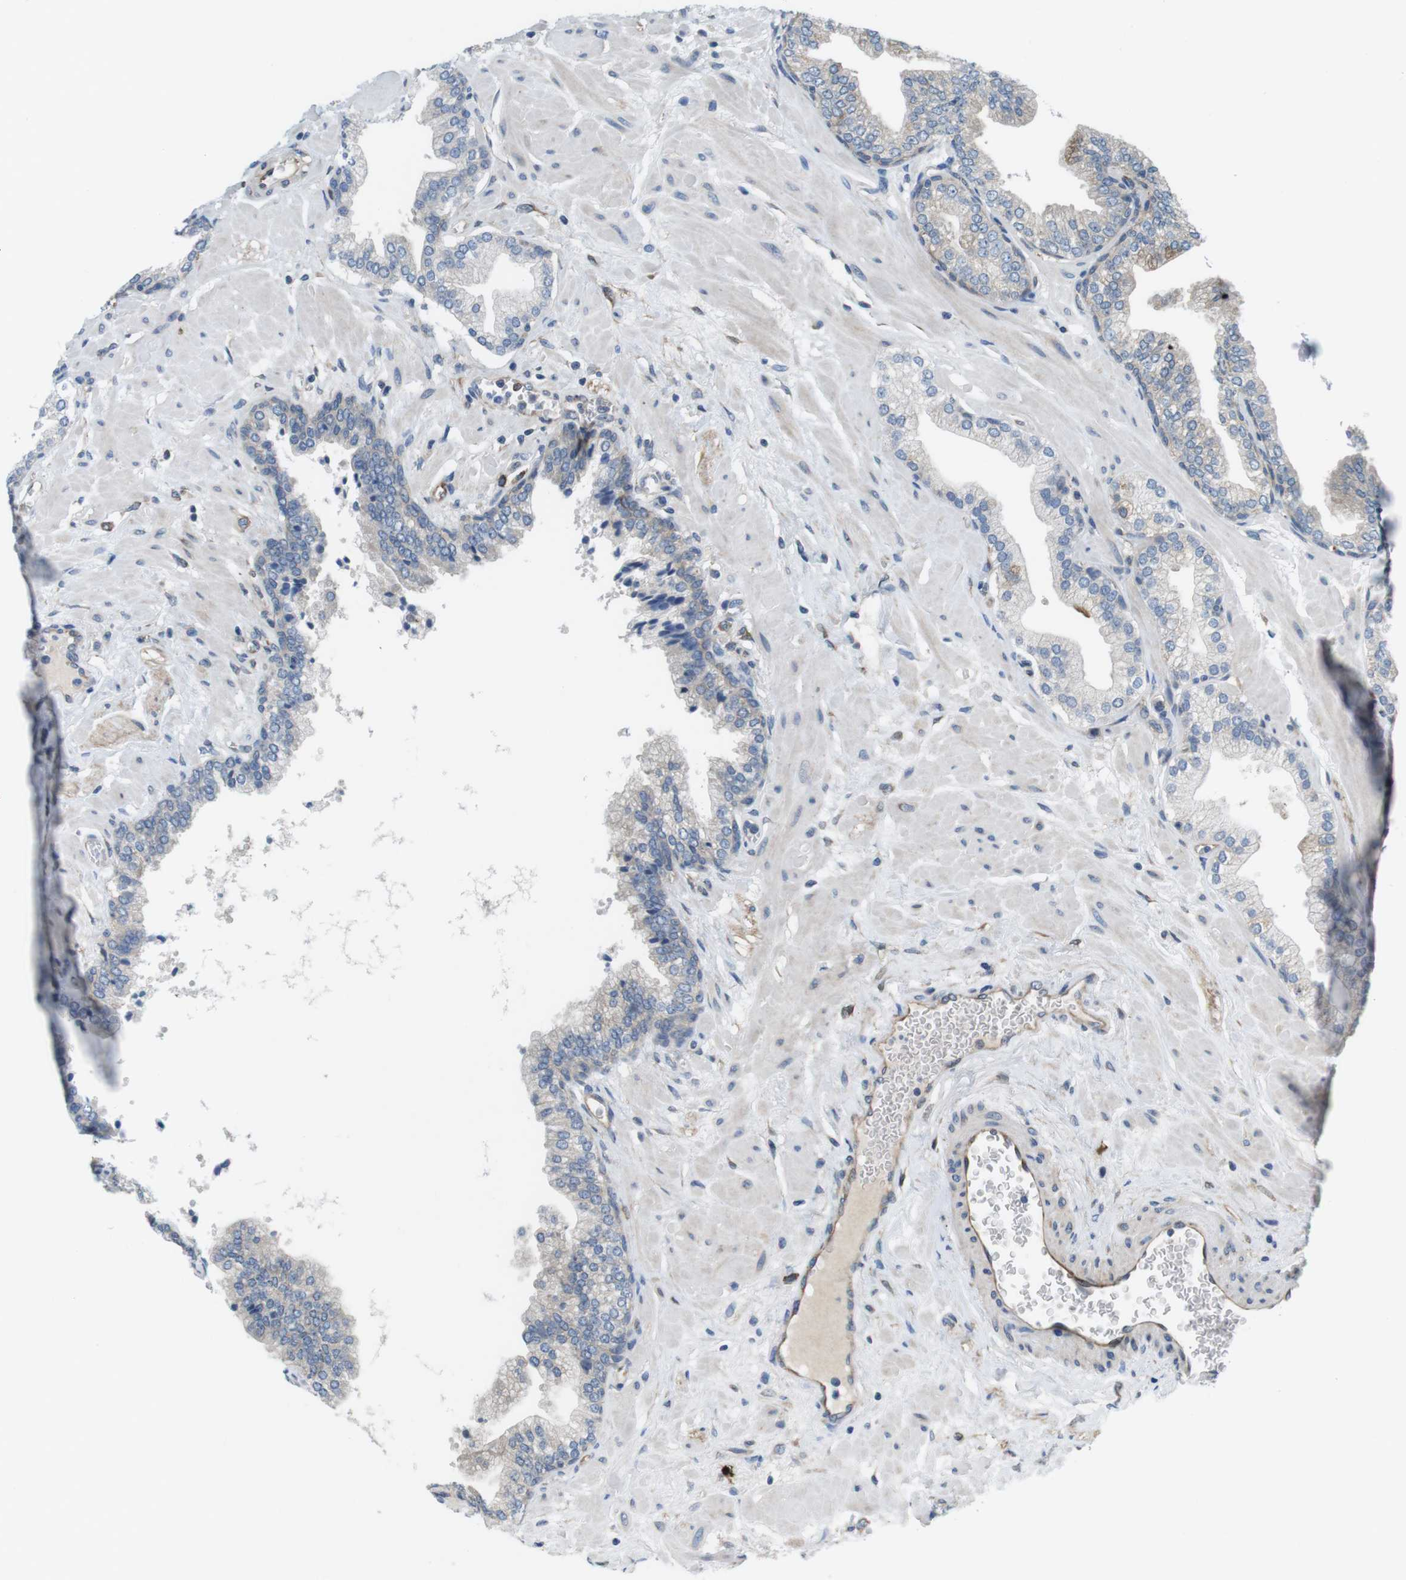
{"staining": {"intensity": "weak", "quantity": "<25%", "location": "cytoplasmic/membranous"}, "tissue": "prostate", "cell_type": "Glandular cells", "image_type": "normal", "snomed": [{"axis": "morphology", "description": "Normal tissue, NOS"}, {"axis": "morphology", "description": "Urothelial carcinoma, Low grade"}, {"axis": "topography", "description": "Urinary bladder"}, {"axis": "topography", "description": "Prostate"}], "caption": "Histopathology image shows no protein positivity in glandular cells of unremarkable prostate.", "gene": "DCLK1", "patient": {"sex": "male", "age": 60}}